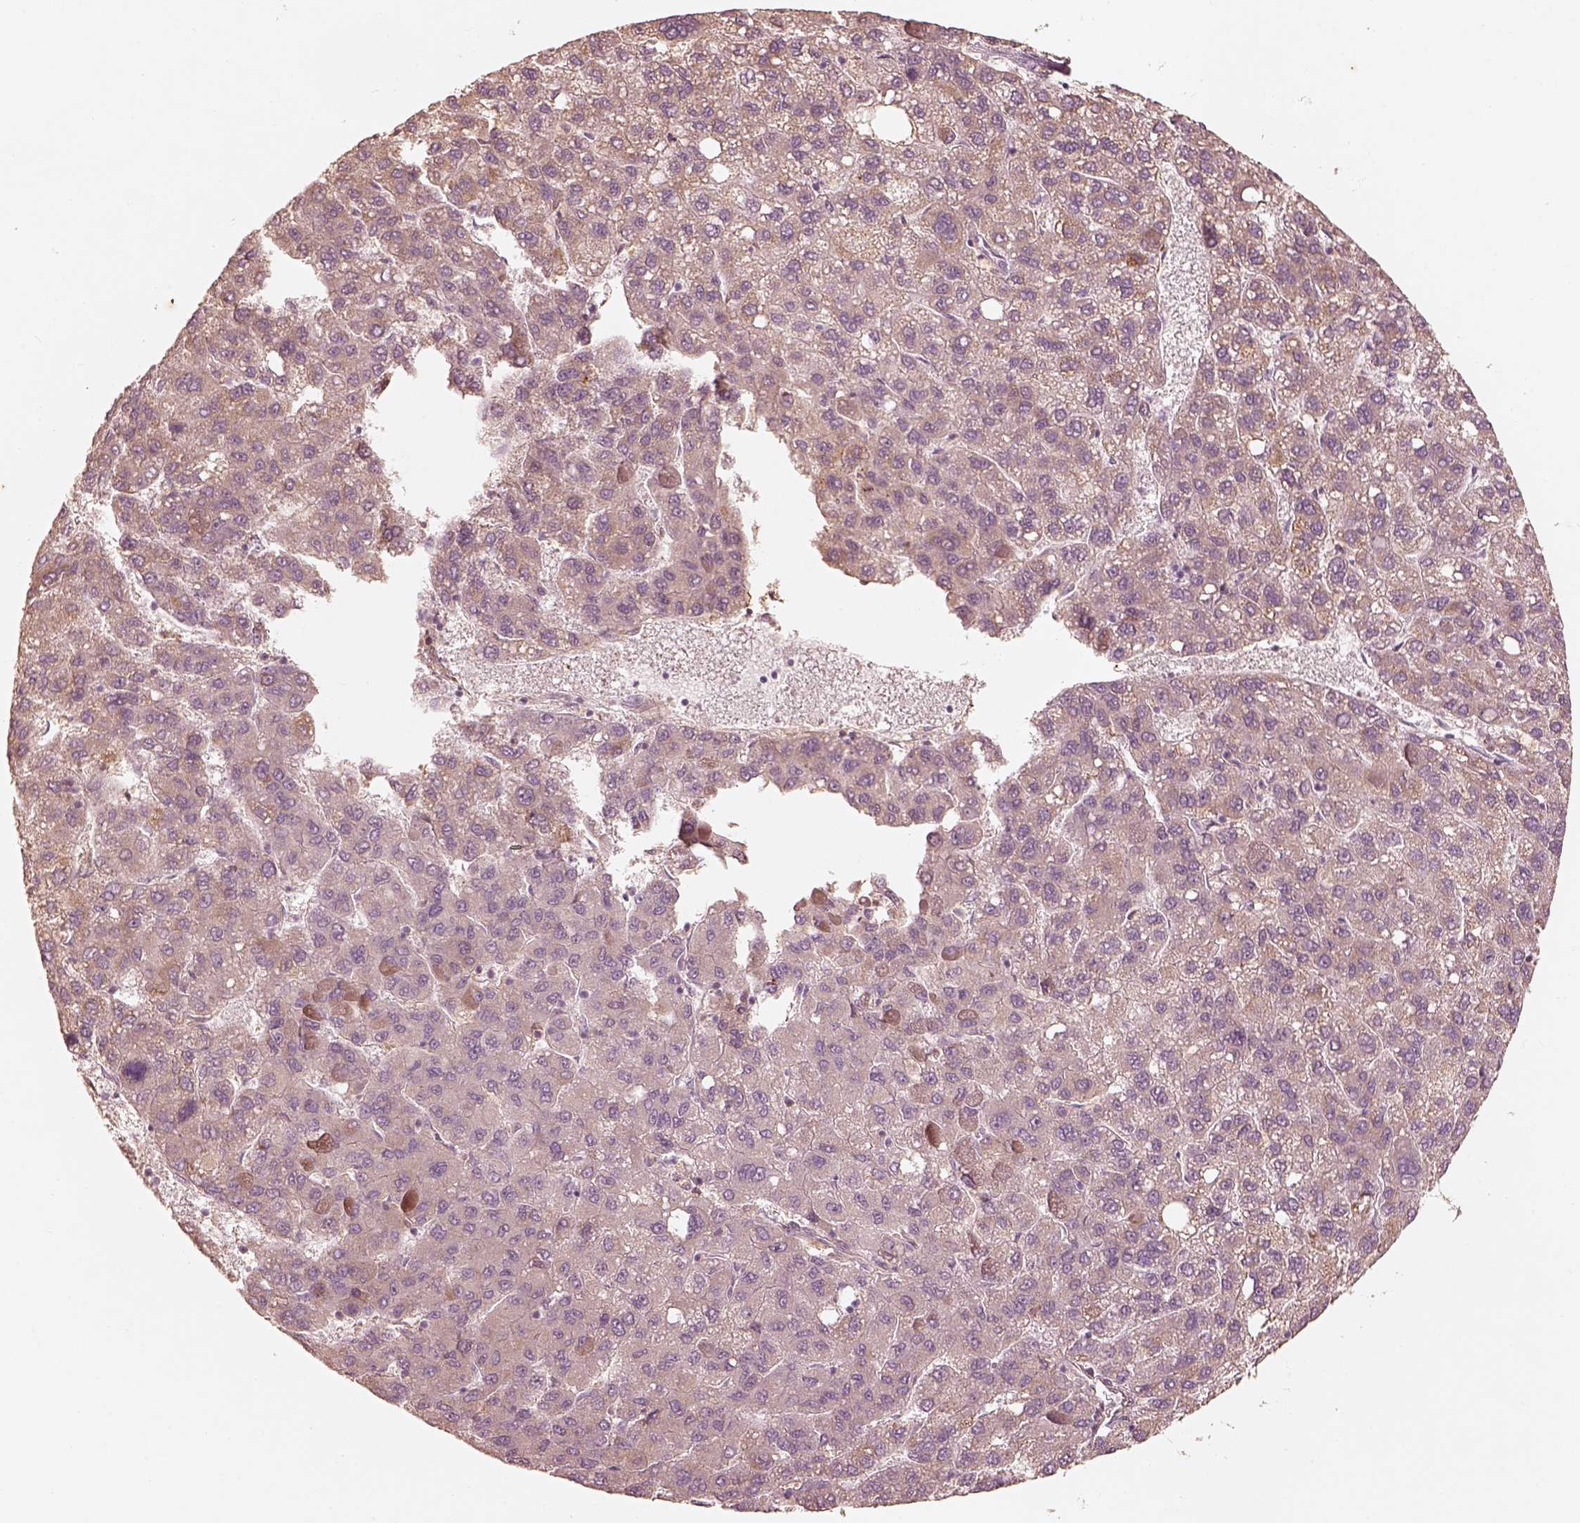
{"staining": {"intensity": "moderate", "quantity": "<25%", "location": "cytoplasmic/membranous"}, "tissue": "liver cancer", "cell_type": "Tumor cells", "image_type": "cancer", "snomed": [{"axis": "morphology", "description": "Carcinoma, Hepatocellular, NOS"}, {"axis": "topography", "description": "Liver"}], "caption": "Immunohistochemistry micrograph of liver cancer stained for a protein (brown), which shows low levels of moderate cytoplasmic/membranous staining in approximately <25% of tumor cells.", "gene": "WLS", "patient": {"sex": "female", "age": 82}}